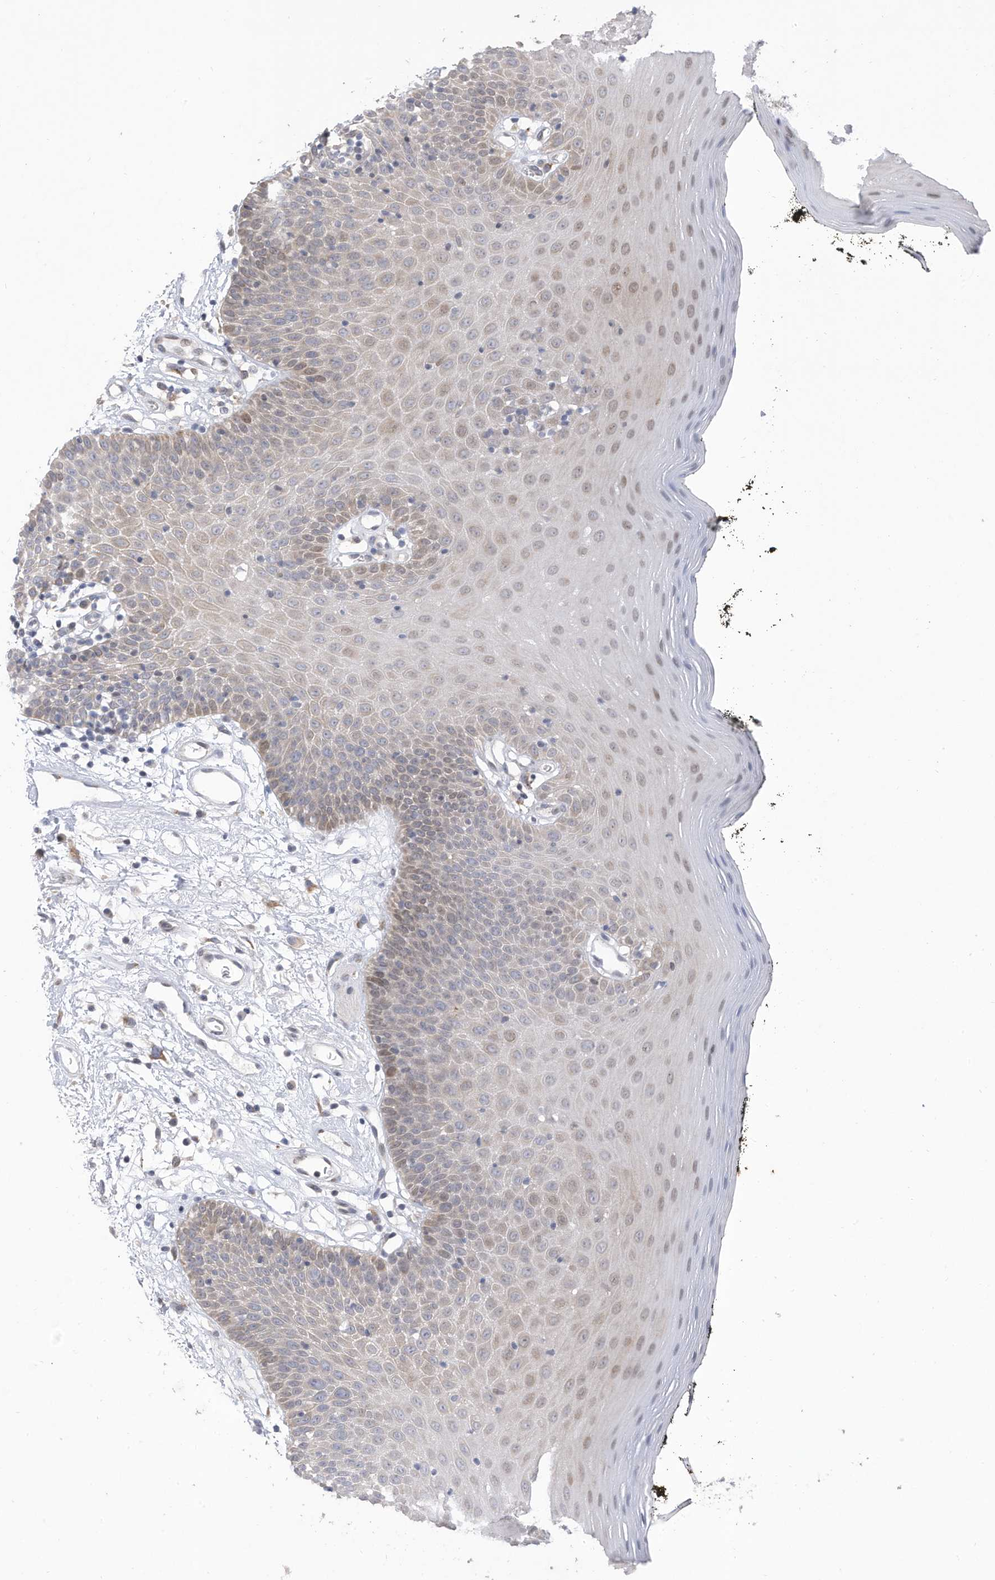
{"staining": {"intensity": "moderate", "quantity": "25%-75%", "location": "cytoplasmic/membranous,nuclear"}, "tissue": "oral mucosa", "cell_type": "Squamous epithelial cells", "image_type": "normal", "snomed": [{"axis": "morphology", "description": "Normal tissue, NOS"}, {"axis": "topography", "description": "Oral tissue"}], "caption": "Benign oral mucosa was stained to show a protein in brown. There is medium levels of moderate cytoplasmic/membranous,nuclear positivity in approximately 25%-75% of squamous epithelial cells. (DAB (3,3'-diaminobenzidine) = brown stain, brightfield microscopy at high magnification).", "gene": "RABL3", "patient": {"sex": "male", "age": 74}}